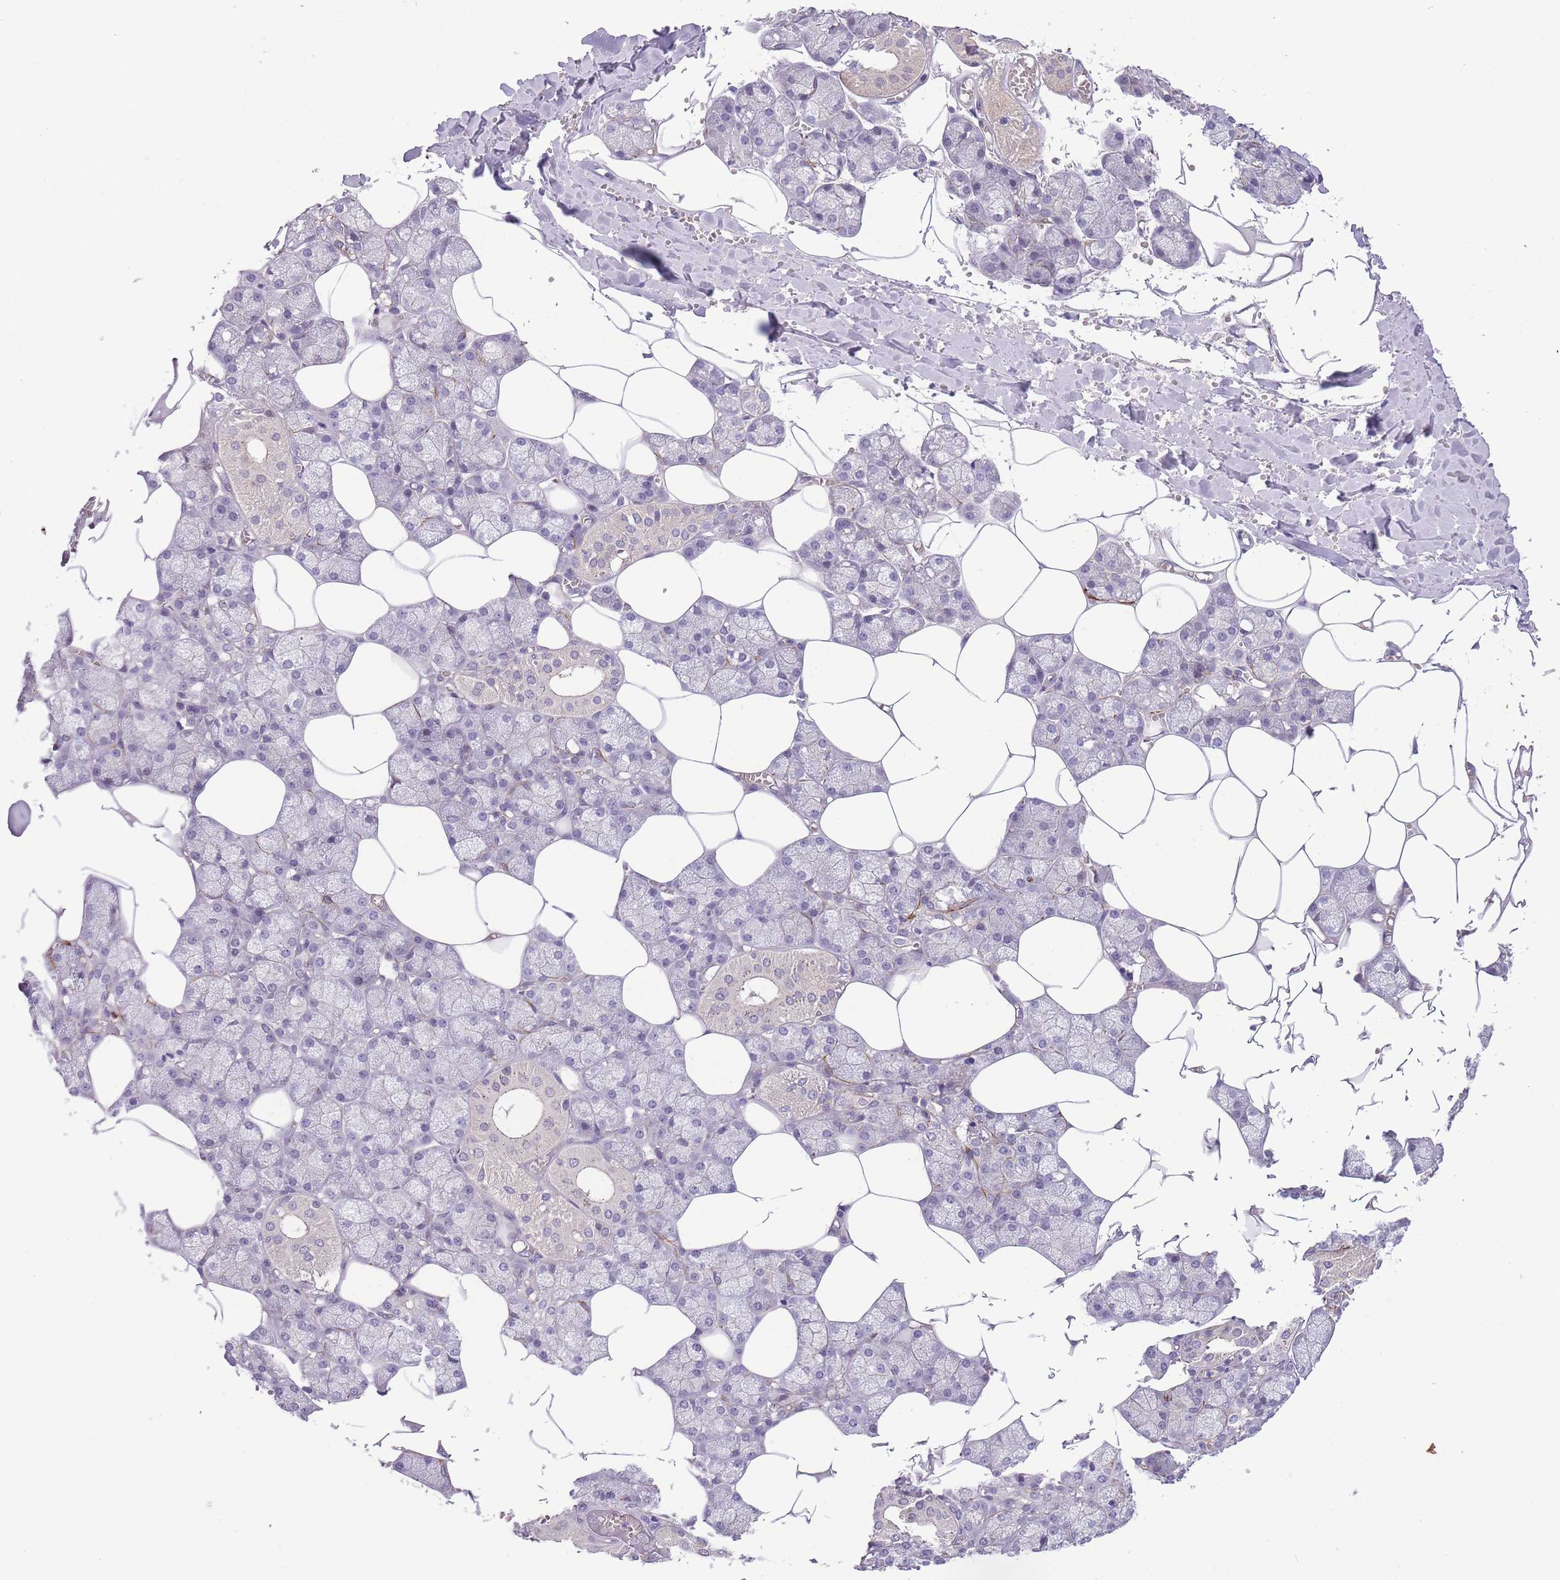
{"staining": {"intensity": "negative", "quantity": "none", "location": "none"}, "tissue": "salivary gland", "cell_type": "Glandular cells", "image_type": "normal", "snomed": [{"axis": "morphology", "description": "Normal tissue, NOS"}, {"axis": "topography", "description": "Salivary gland"}], "caption": "An immunohistochemistry (IHC) histopathology image of unremarkable salivary gland is shown. There is no staining in glandular cells of salivary gland.", "gene": "FAM124A", "patient": {"sex": "male", "age": 62}}